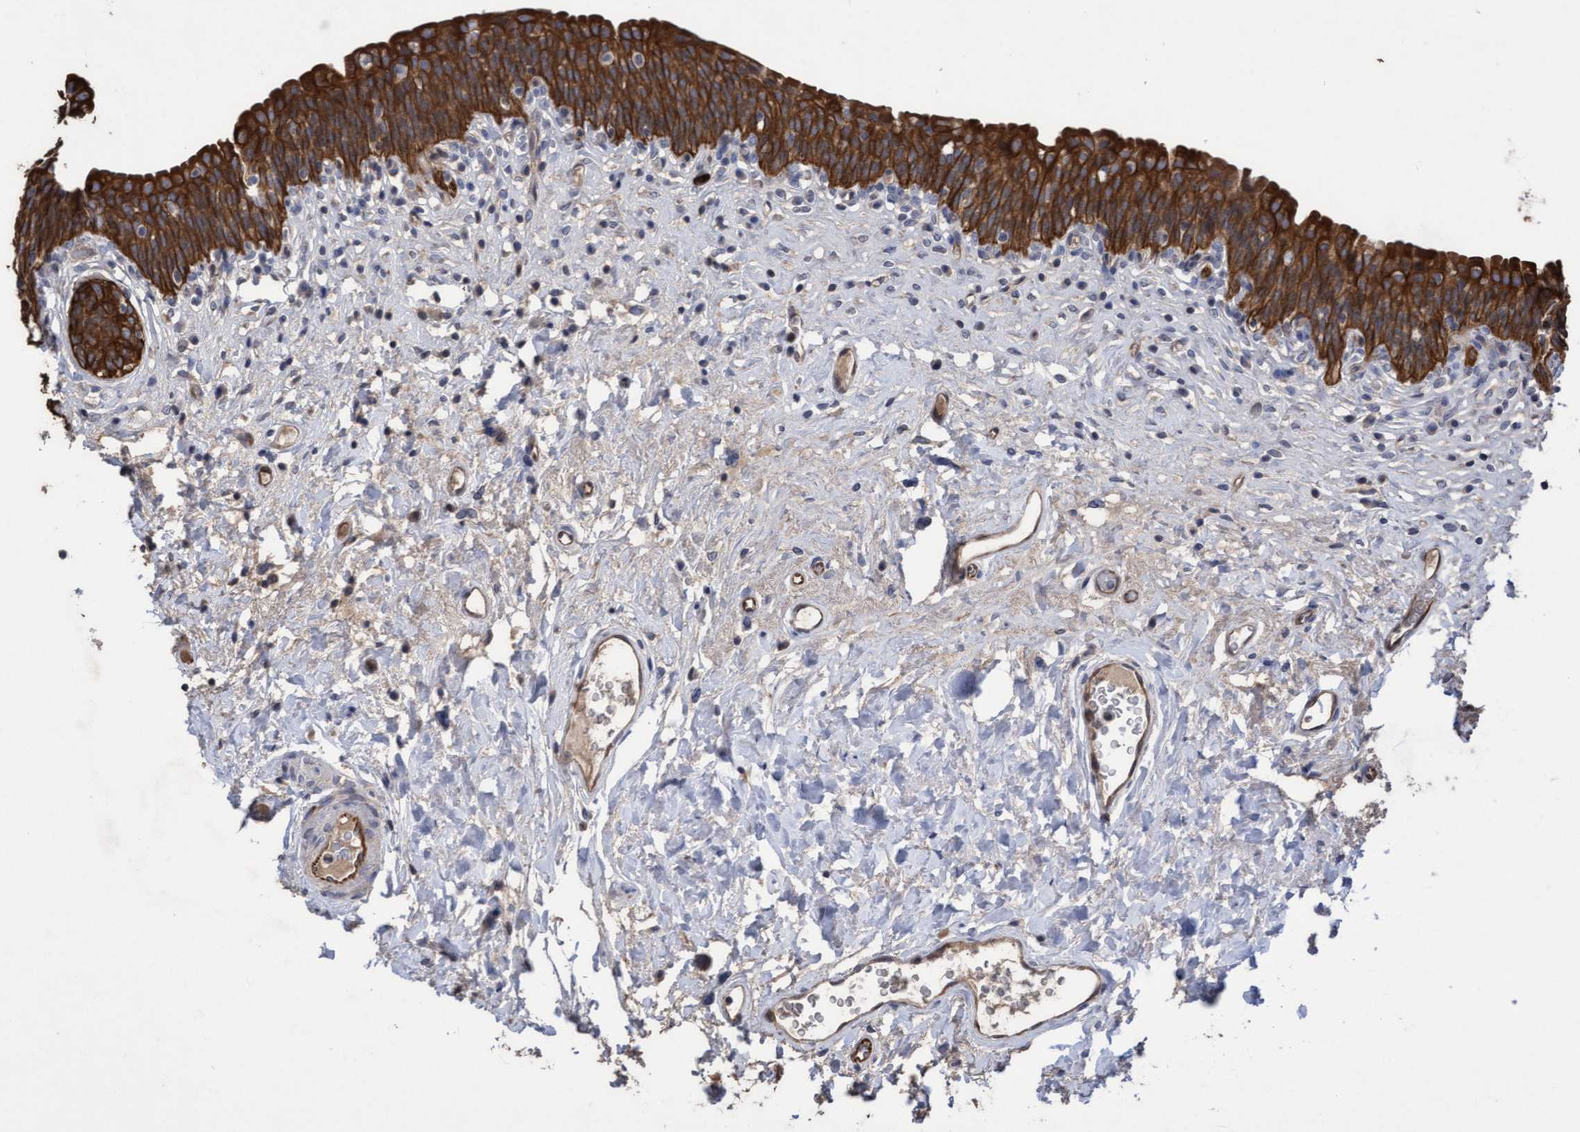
{"staining": {"intensity": "strong", "quantity": ">75%", "location": "cytoplasmic/membranous"}, "tissue": "urinary bladder", "cell_type": "Urothelial cells", "image_type": "normal", "snomed": [{"axis": "morphology", "description": "Normal tissue, NOS"}, {"axis": "topography", "description": "Urinary bladder"}], "caption": "Strong cytoplasmic/membranous staining is identified in about >75% of urothelial cells in benign urinary bladder.", "gene": "KRT24", "patient": {"sex": "male", "age": 83}}